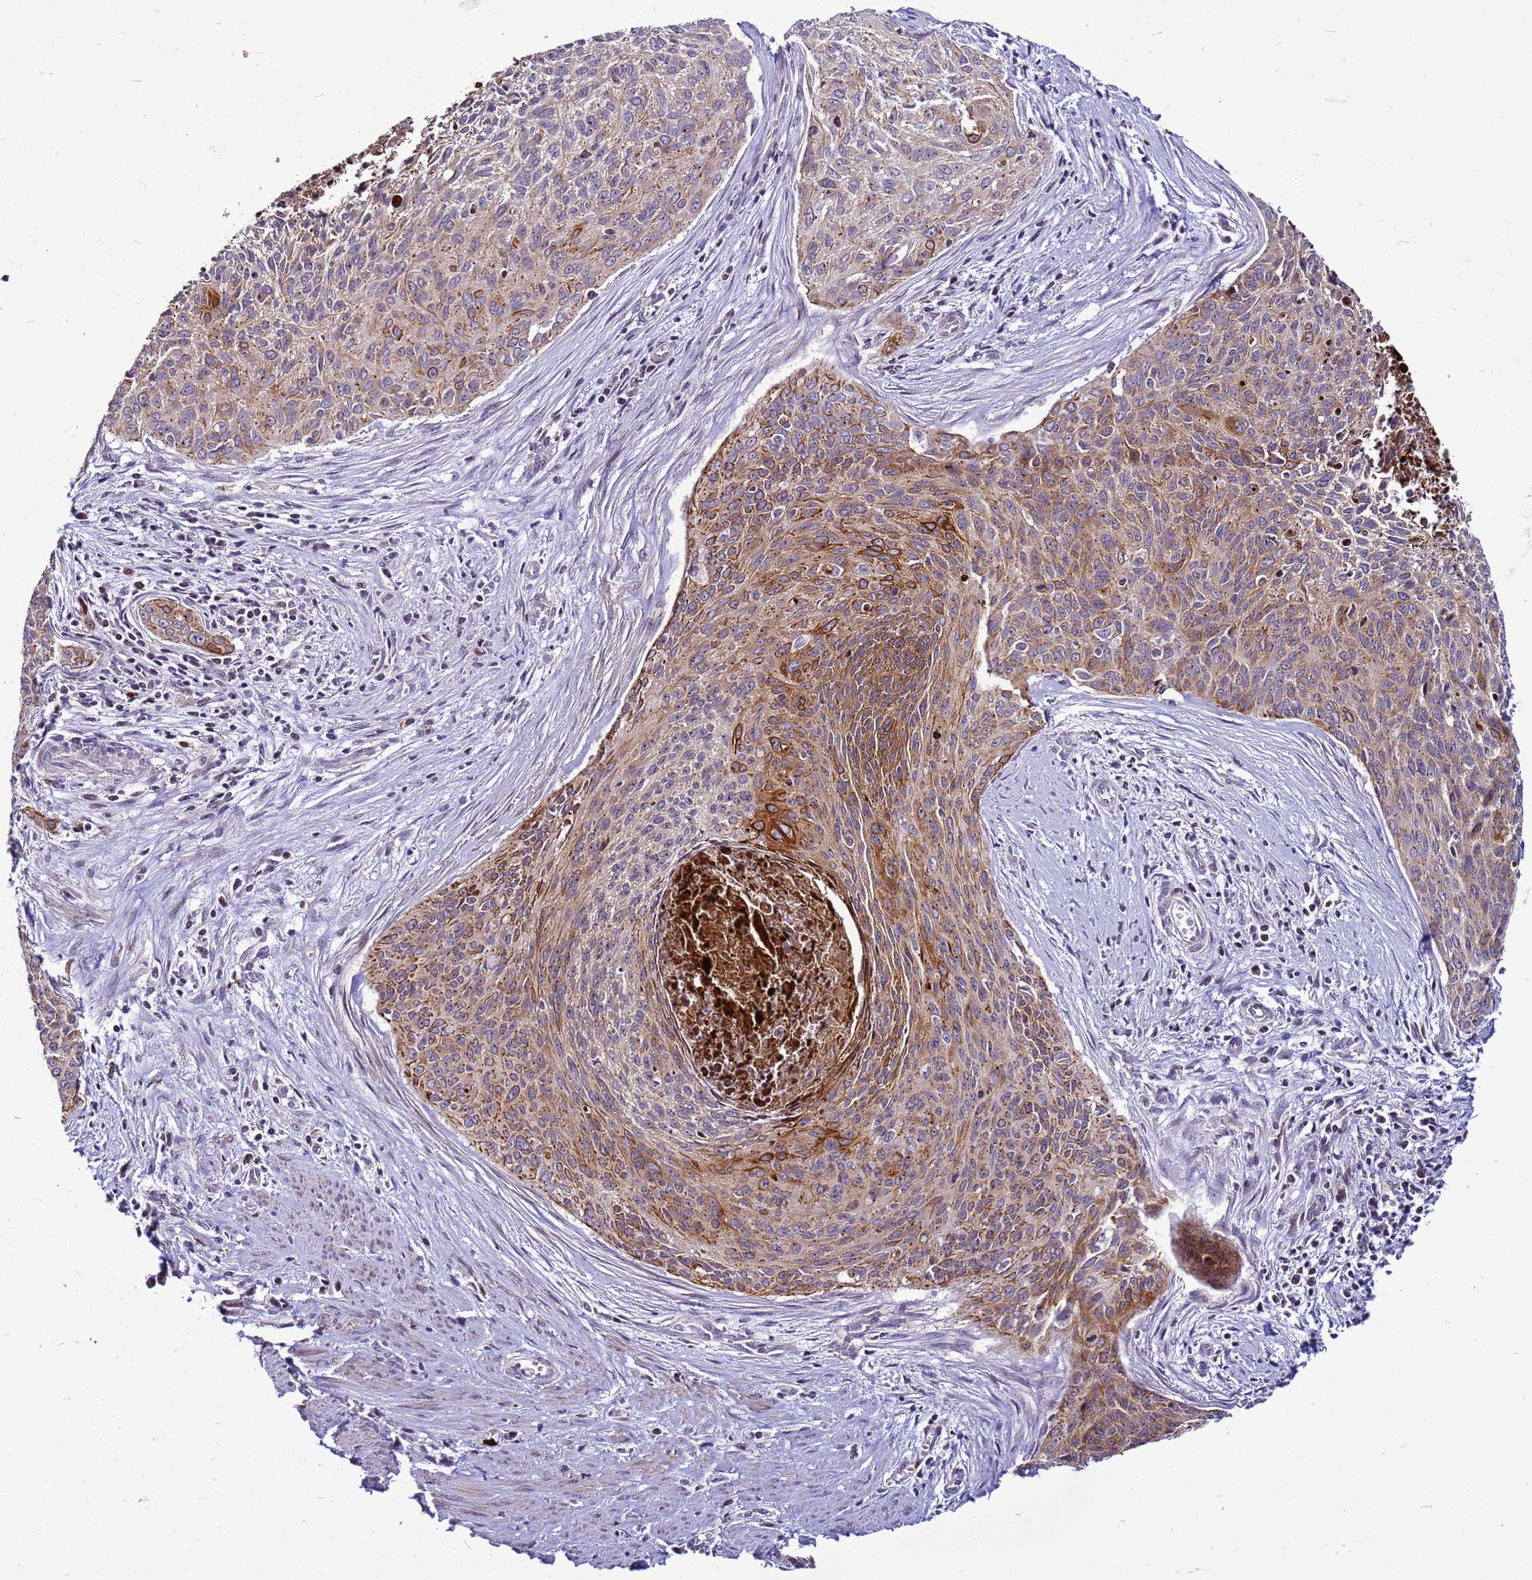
{"staining": {"intensity": "moderate", "quantity": ">75%", "location": "cytoplasmic/membranous"}, "tissue": "cervical cancer", "cell_type": "Tumor cells", "image_type": "cancer", "snomed": [{"axis": "morphology", "description": "Squamous cell carcinoma, NOS"}, {"axis": "topography", "description": "Cervix"}], "caption": "Brown immunohistochemical staining in cervical cancer reveals moderate cytoplasmic/membranous staining in about >75% of tumor cells. The staining is performed using DAB (3,3'-diaminobenzidine) brown chromogen to label protein expression. The nuclei are counter-stained blue using hematoxylin.", "gene": "VPS4B", "patient": {"sex": "female", "age": 55}}